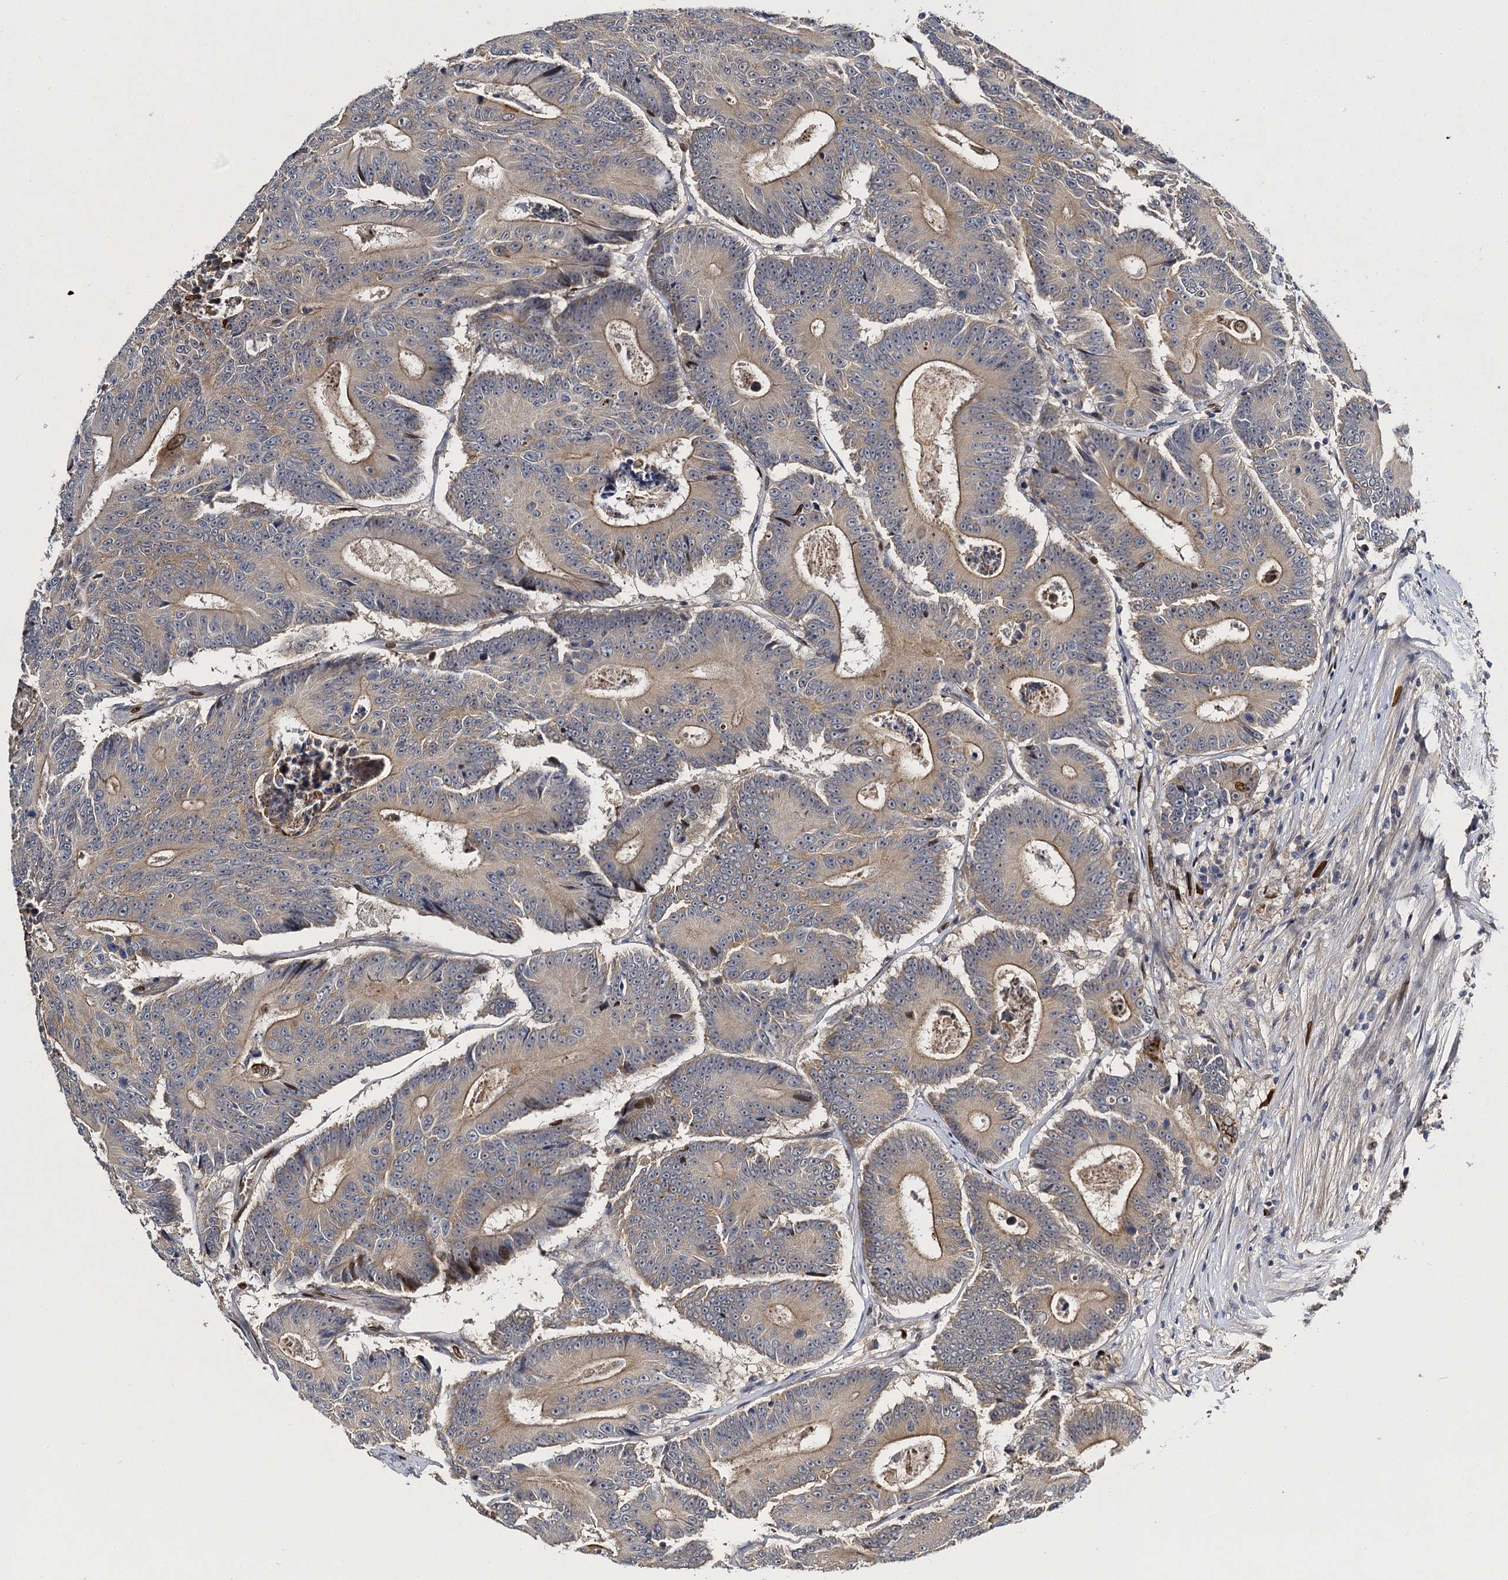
{"staining": {"intensity": "weak", "quantity": "25%-75%", "location": "cytoplasmic/membranous"}, "tissue": "colorectal cancer", "cell_type": "Tumor cells", "image_type": "cancer", "snomed": [{"axis": "morphology", "description": "Adenocarcinoma, NOS"}, {"axis": "topography", "description": "Colon"}], "caption": "Colorectal adenocarcinoma tissue shows weak cytoplasmic/membranous staining in about 25%-75% of tumor cells", "gene": "SLC11A2", "patient": {"sex": "male", "age": 83}}